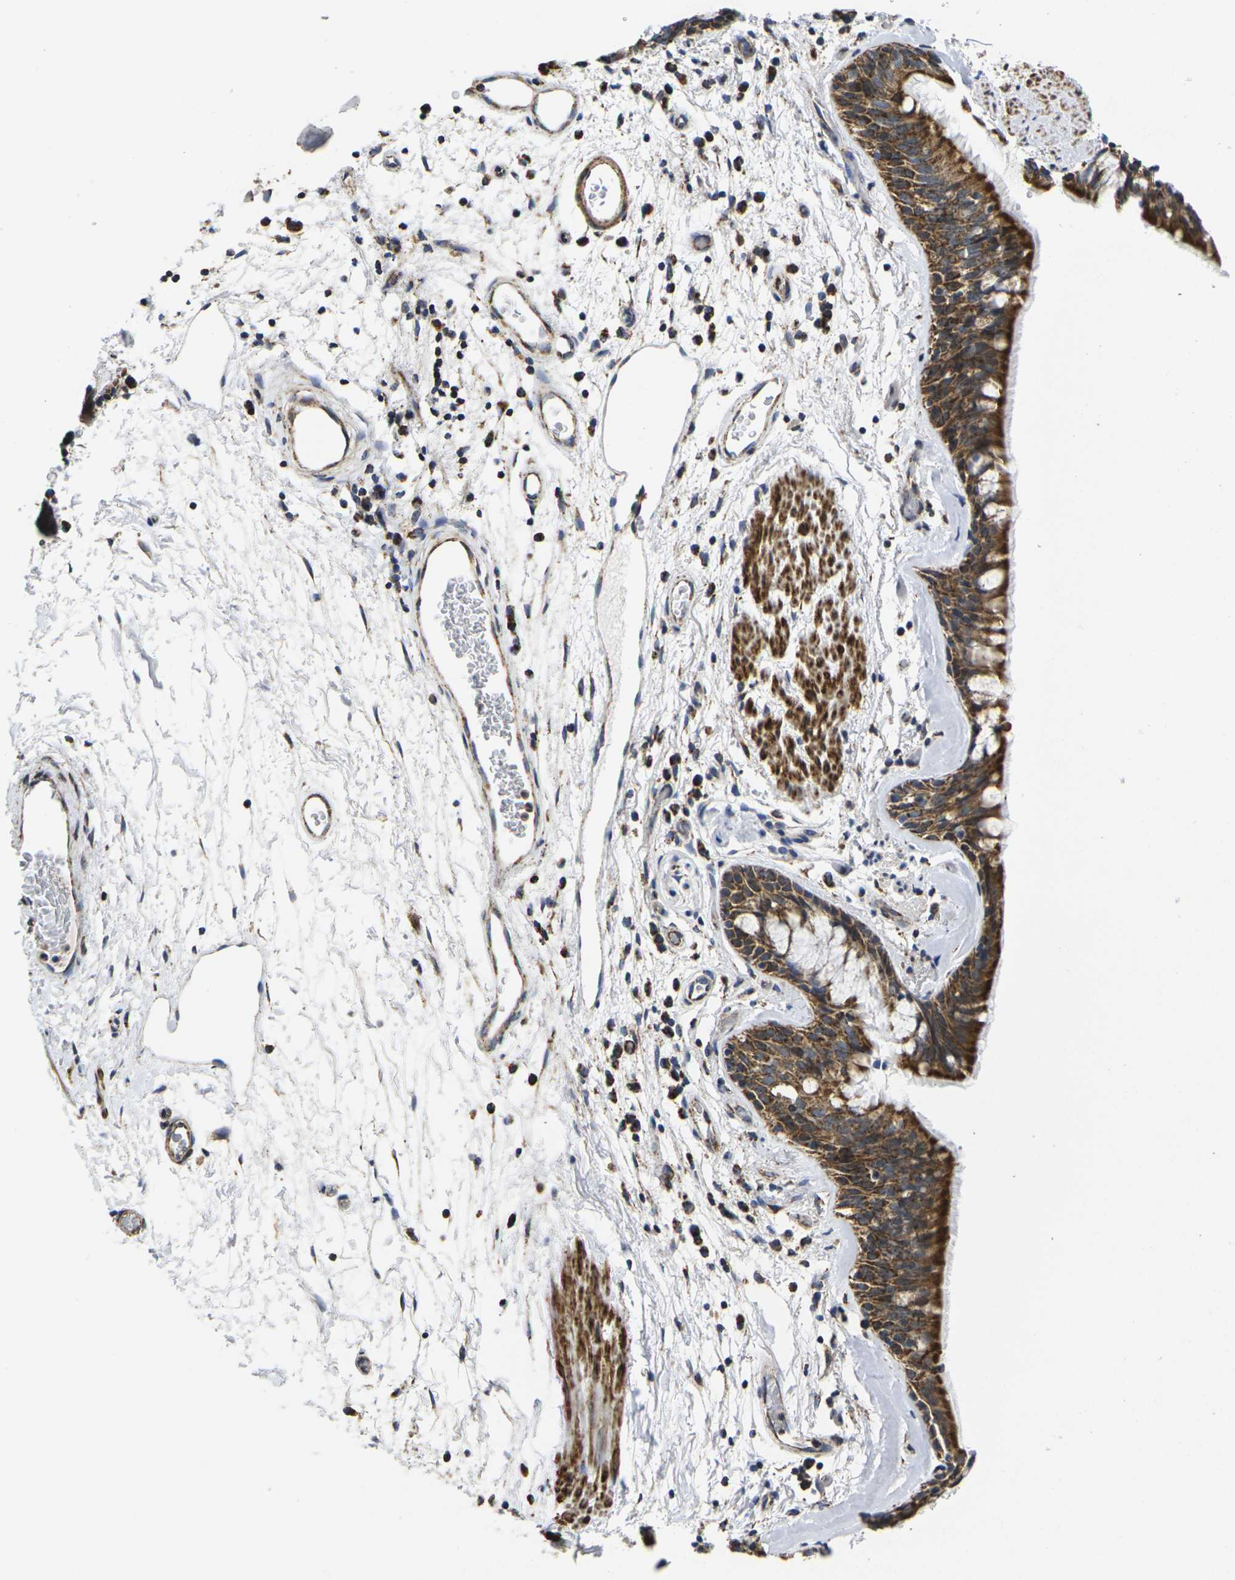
{"staining": {"intensity": "strong", "quantity": ">75%", "location": "cytoplasmic/membranous"}, "tissue": "bronchus", "cell_type": "Respiratory epithelial cells", "image_type": "normal", "snomed": [{"axis": "morphology", "description": "Normal tissue, NOS"}, {"axis": "morphology", "description": "Adenocarcinoma, NOS"}, {"axis": "topography", "description": "Bronchus"}, {"axis": "topography", "description": "Lung"}], "caption": "High-power microscopy captured an IHC micrograph of unremarkable bronchus, revealing strong cytoplasmic/membranous expression in approximately >75% of respiratory epithelial cells. (DAB IHC with brightfield microscopy, high magnification).", "gene": "P2RY11", "patient": {"sex": "female", "age": 54}}